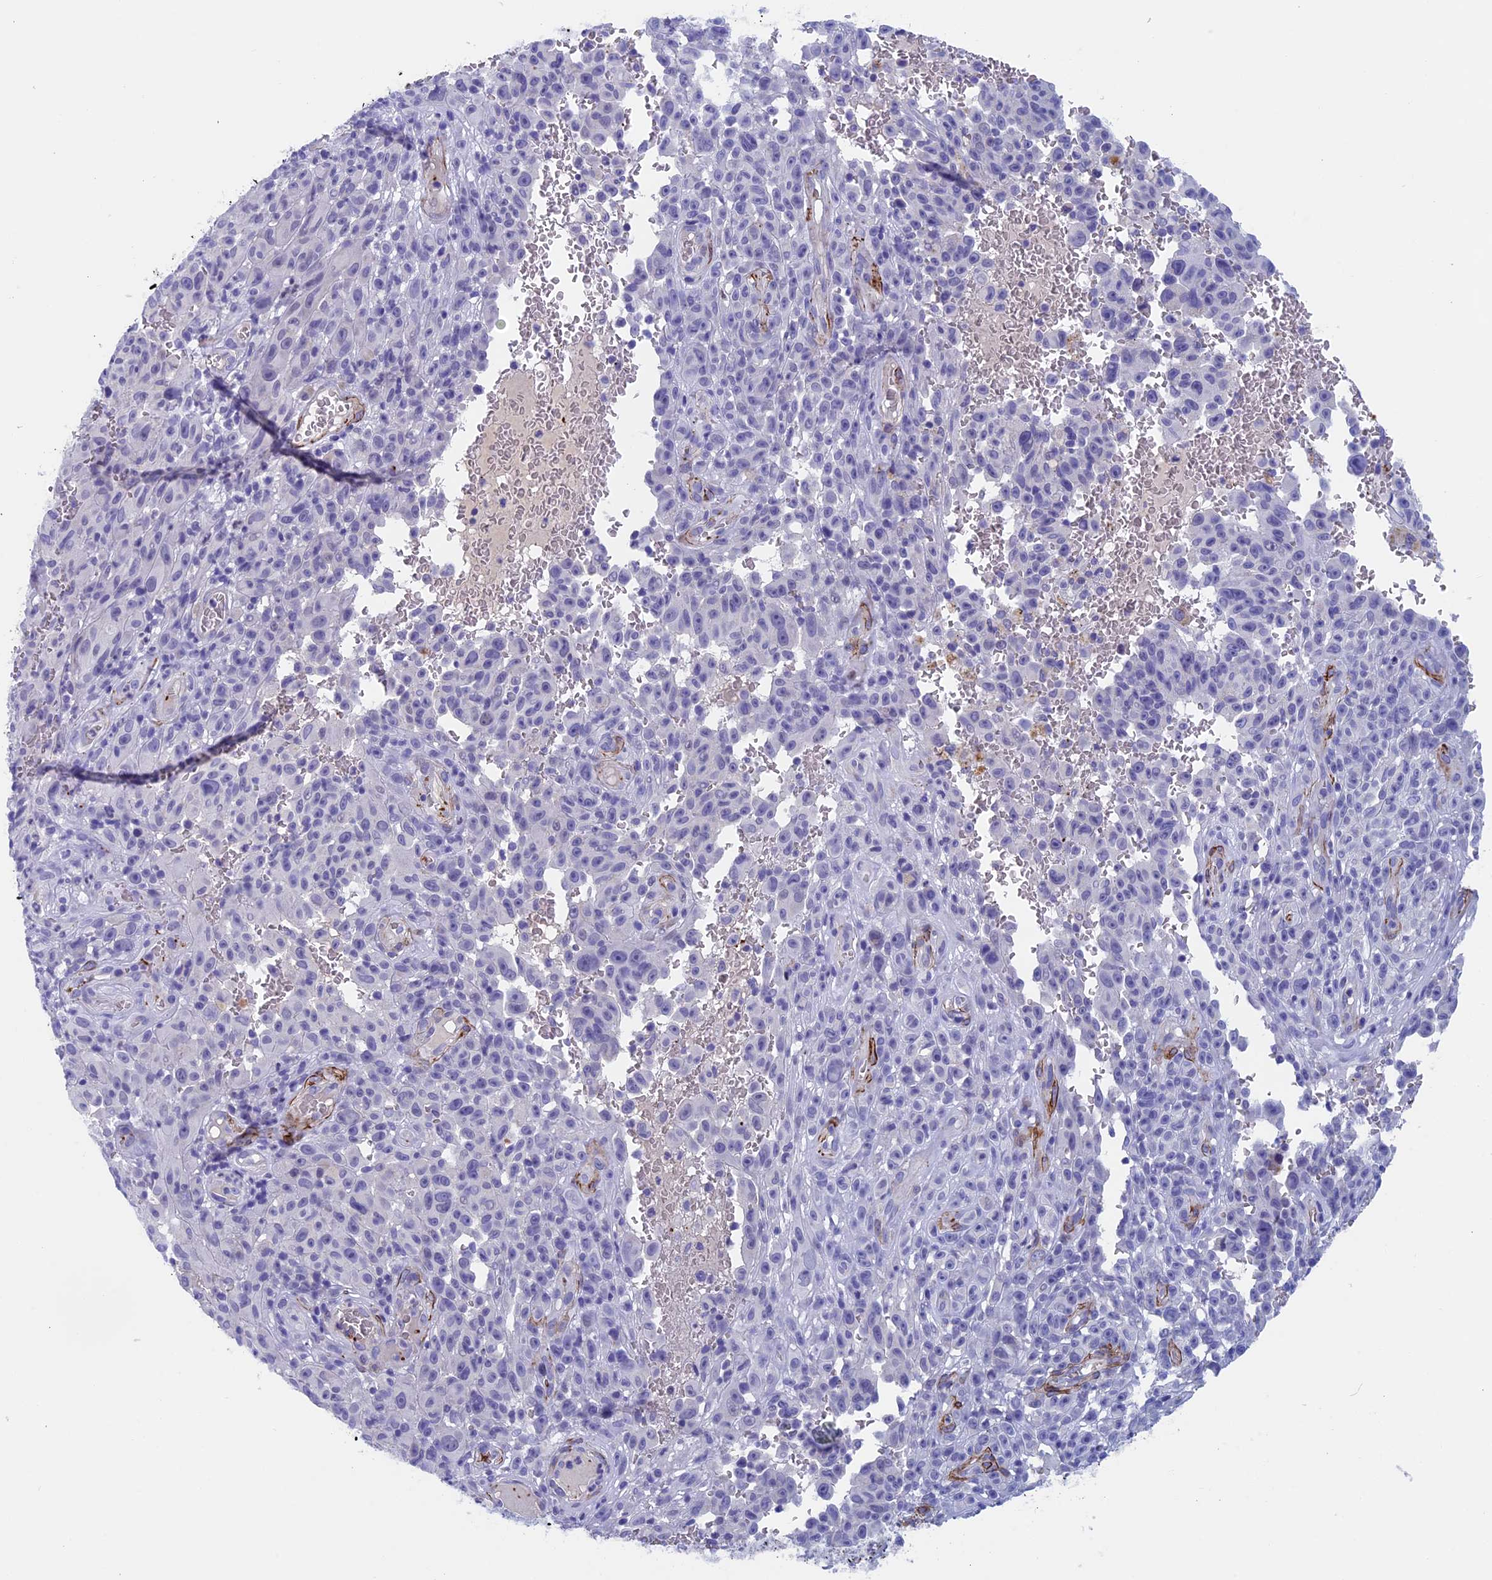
{"staining": {"intensity": "negative", "quantity": "none", "location": "none"}, "tissue": "melanoma", "cell_type": "Tumor cells", "image_type": "cancer", "snomed": [{"axis": "morphology", "description": "Malignant melanoma, NOS"}, {"axis": "topography", "description": "Skin"}], "caption": "DAB immunohistochemical staining of melanoma shows no significant staining in tumor cells.", "gene": "INSYN1", "patient": {"sex": "female", "age": 82}}